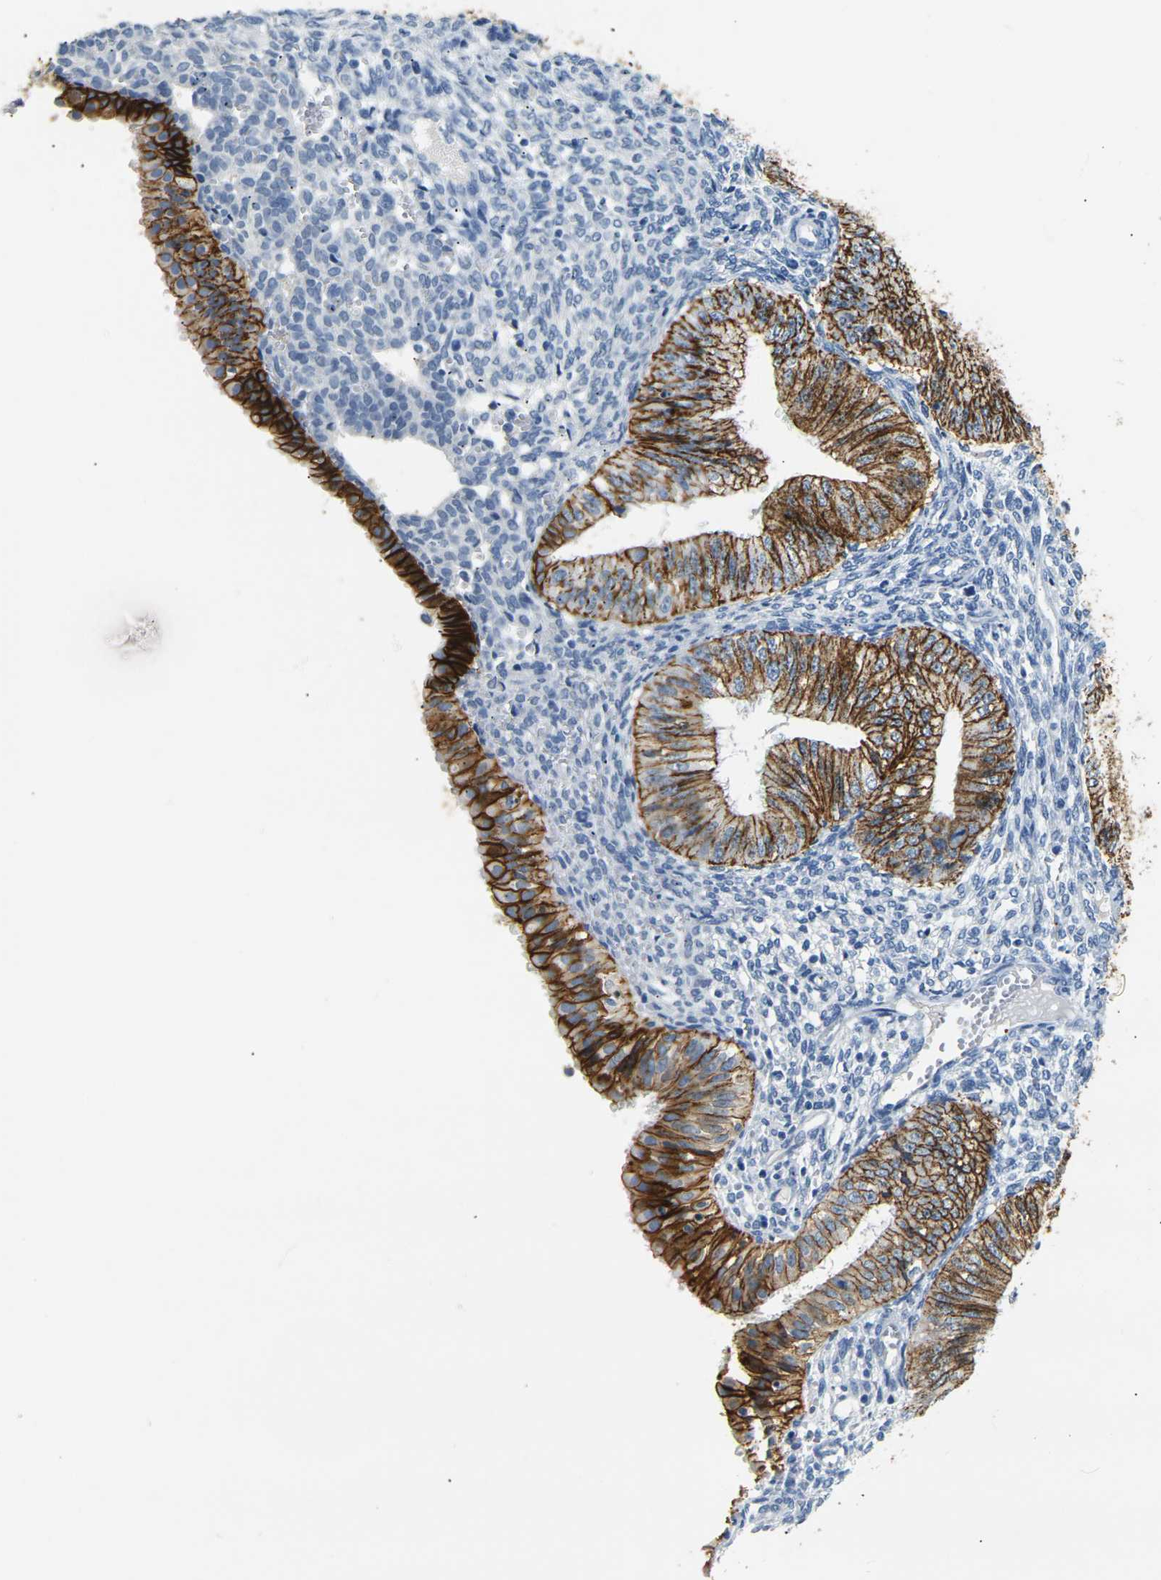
{"staining": {"intensity": "strong", "quantity": ">75%", "location": "cytoplasmic/membranous"}, "tissue": "endometrial cancer", "cell_type": "Tumor cells", "image_type": "cancer", "snomed": [{"axis": "morphology", "description": "Normal tissue, NOS"}, {"axis": "morphology", "description": "Adenocarcinoma, NOS"}, {"axis": "topography", "description": "Endometrium"}], "caption": "Immunohistochemistry (IHC) photomicrograph of endometrial adenocarcinoma stained for a protein (brown), which demonstrates high levels of strong cytoplasmic/membranous positivity in about >75% of tumor cells.", "gene": "CLDN7", "patient": {"sex": "female", "age": 53}}